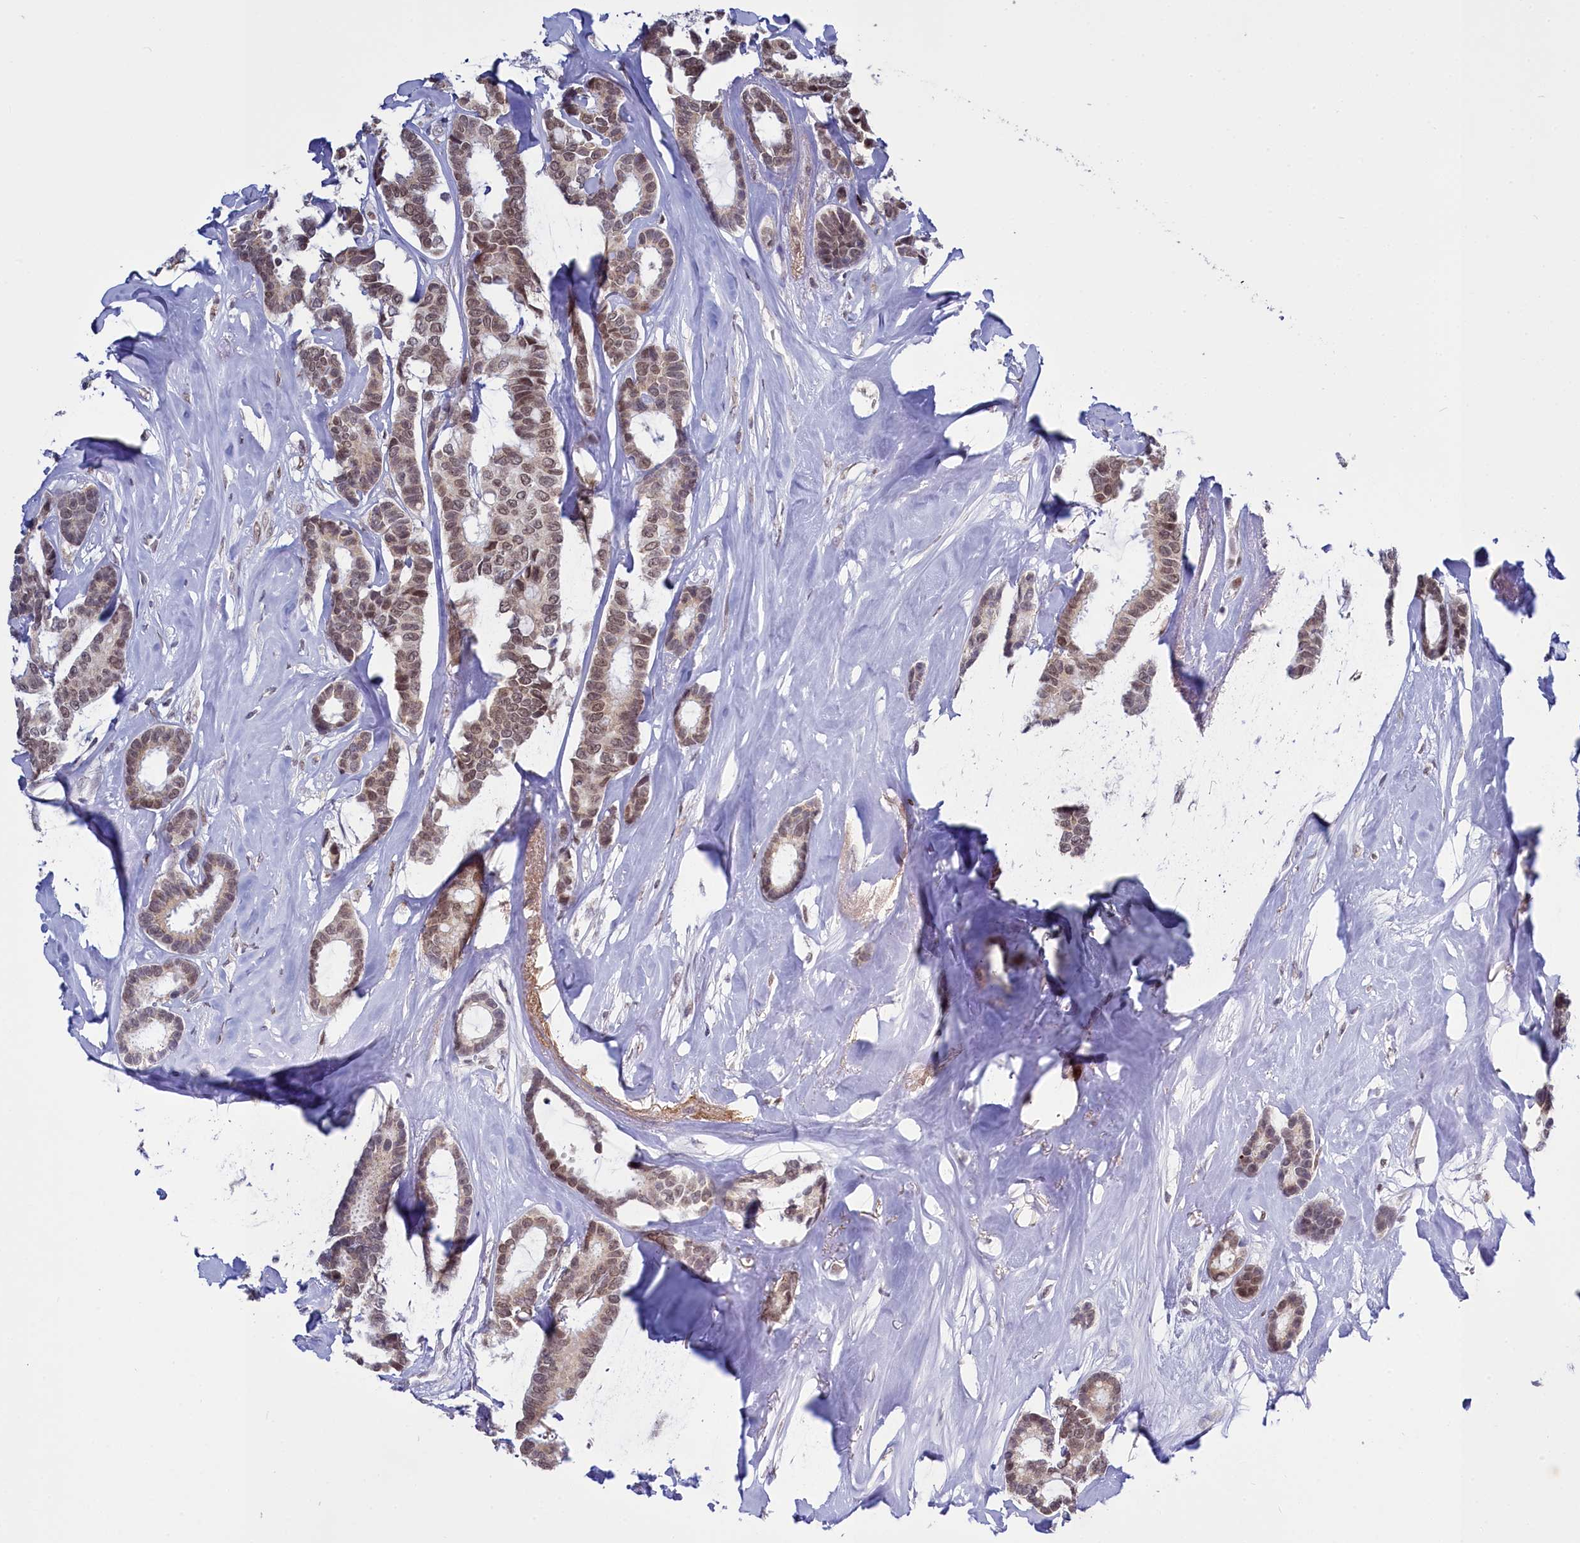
{"staining": {"intensity": "weak", "quantity": ">75%", "location": "nuclear"}, "tissue": "breast cancer", "cell_type": "Tumor cells", "image_type": "cancer", "snomed": [{"axis": "morphology", "description": "Duct carcinoma"}, {"axis": "topography", "description": "Breast"}], "caption": "Immunohistochemistry (DAB) staining of human infiltrating ductal carcinoma (breast) displays weak nuclear protein staining in about >75% of tumor cells.", "gene": "PPHLN1", "patient": {"sex": "female", "age": 87}}